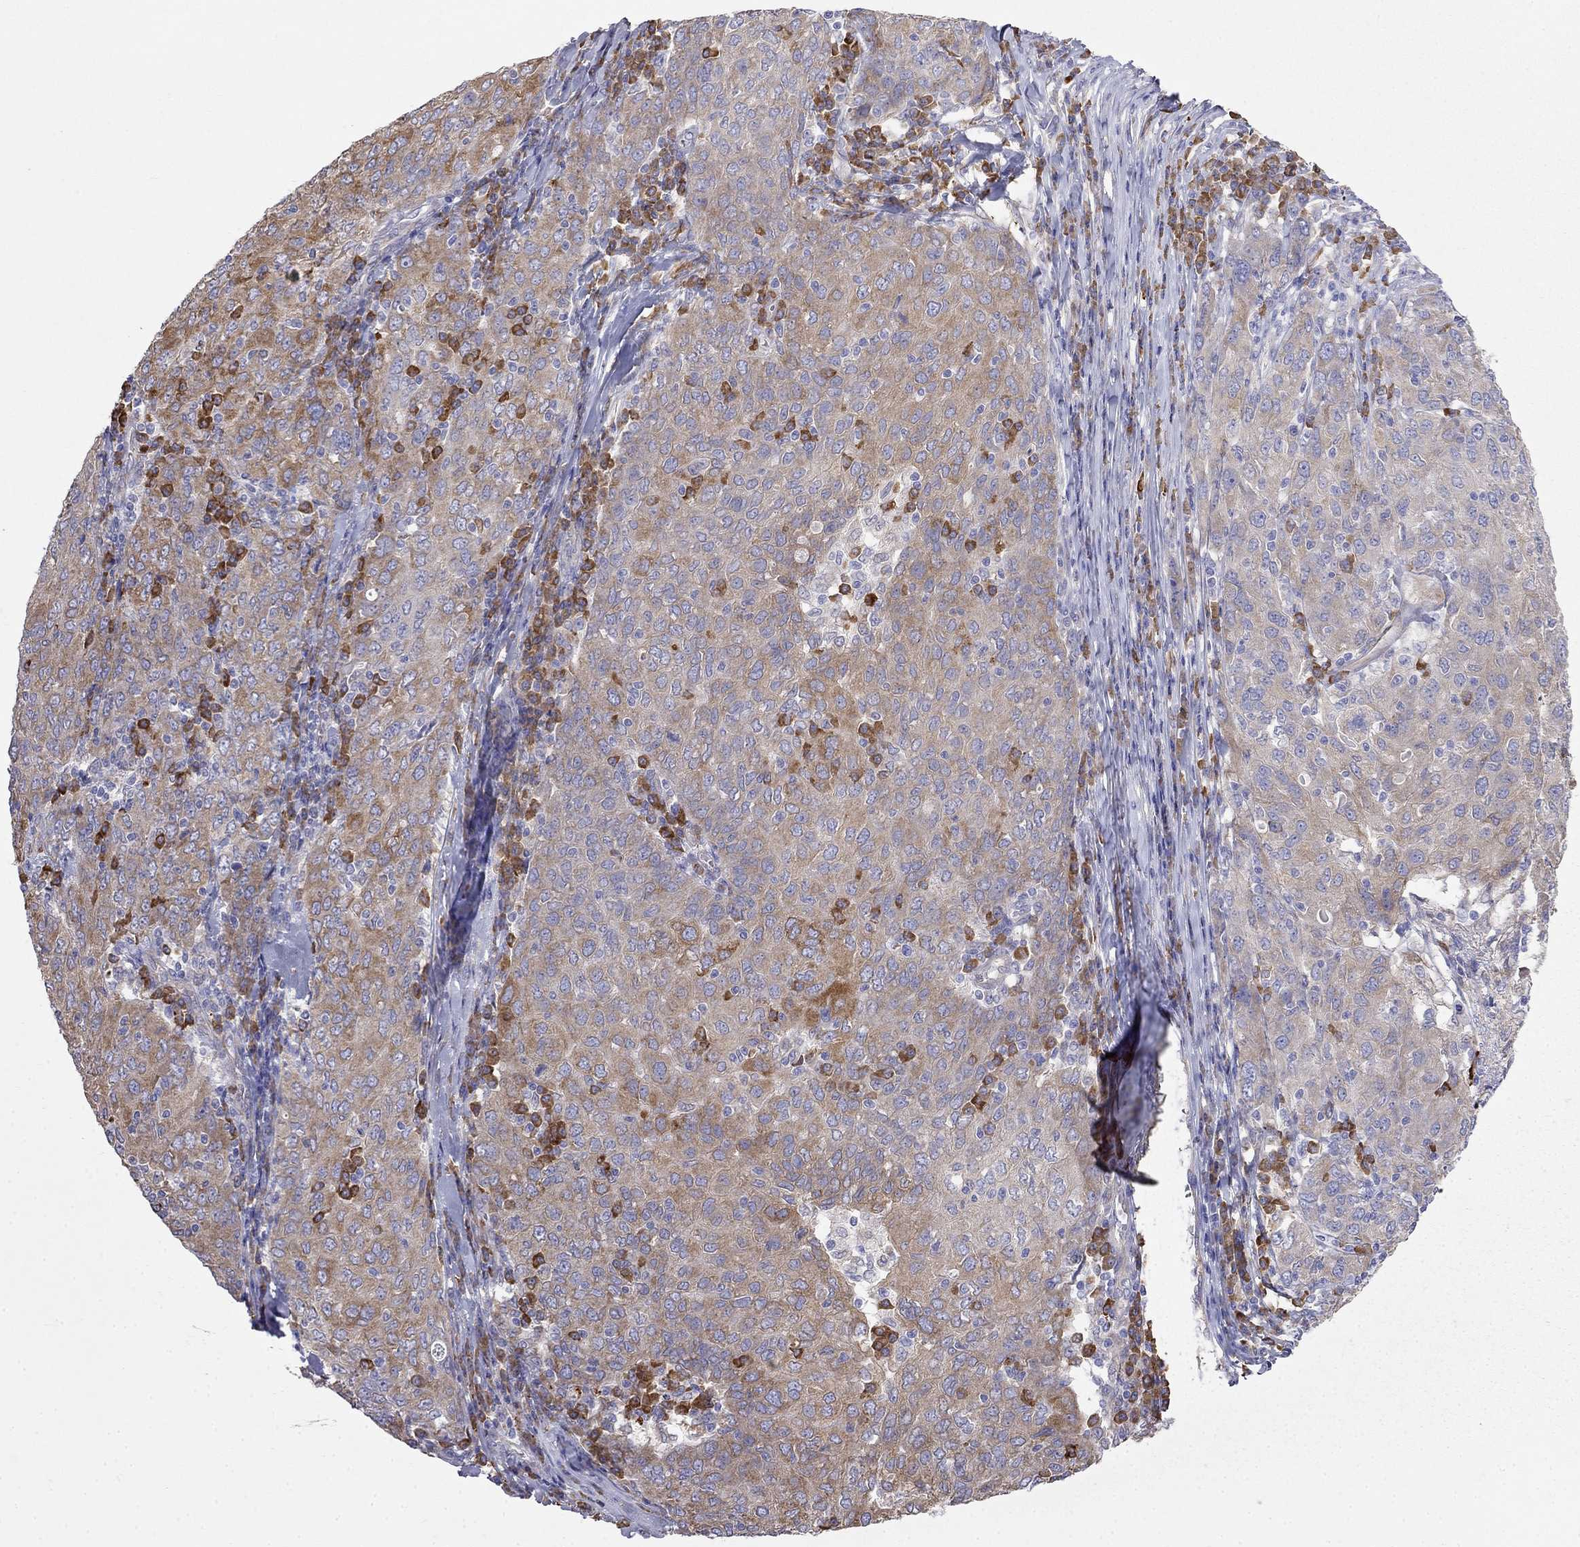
{"staining": {"intensity": "moderate", "quantity": ">75%", "location": "cytoplasmic/membranous"}, "tissue": "ovarian cancer", "cell_type": "Tumor cells", "image_type": "cancer", "snomed": [{"axis": "morphology", "description": "Carcinoma, endometroid"}, {"axis": "topography", "description": "Ovary"}], "caption": "The micrograph demonstrates a brown stain indicating the presence of a protein in the cytoplasmic/membranous of tumor cells in ovarian cancer.", "gene": "LONRF2", "patient": {"sex": "female", "age": 50}}